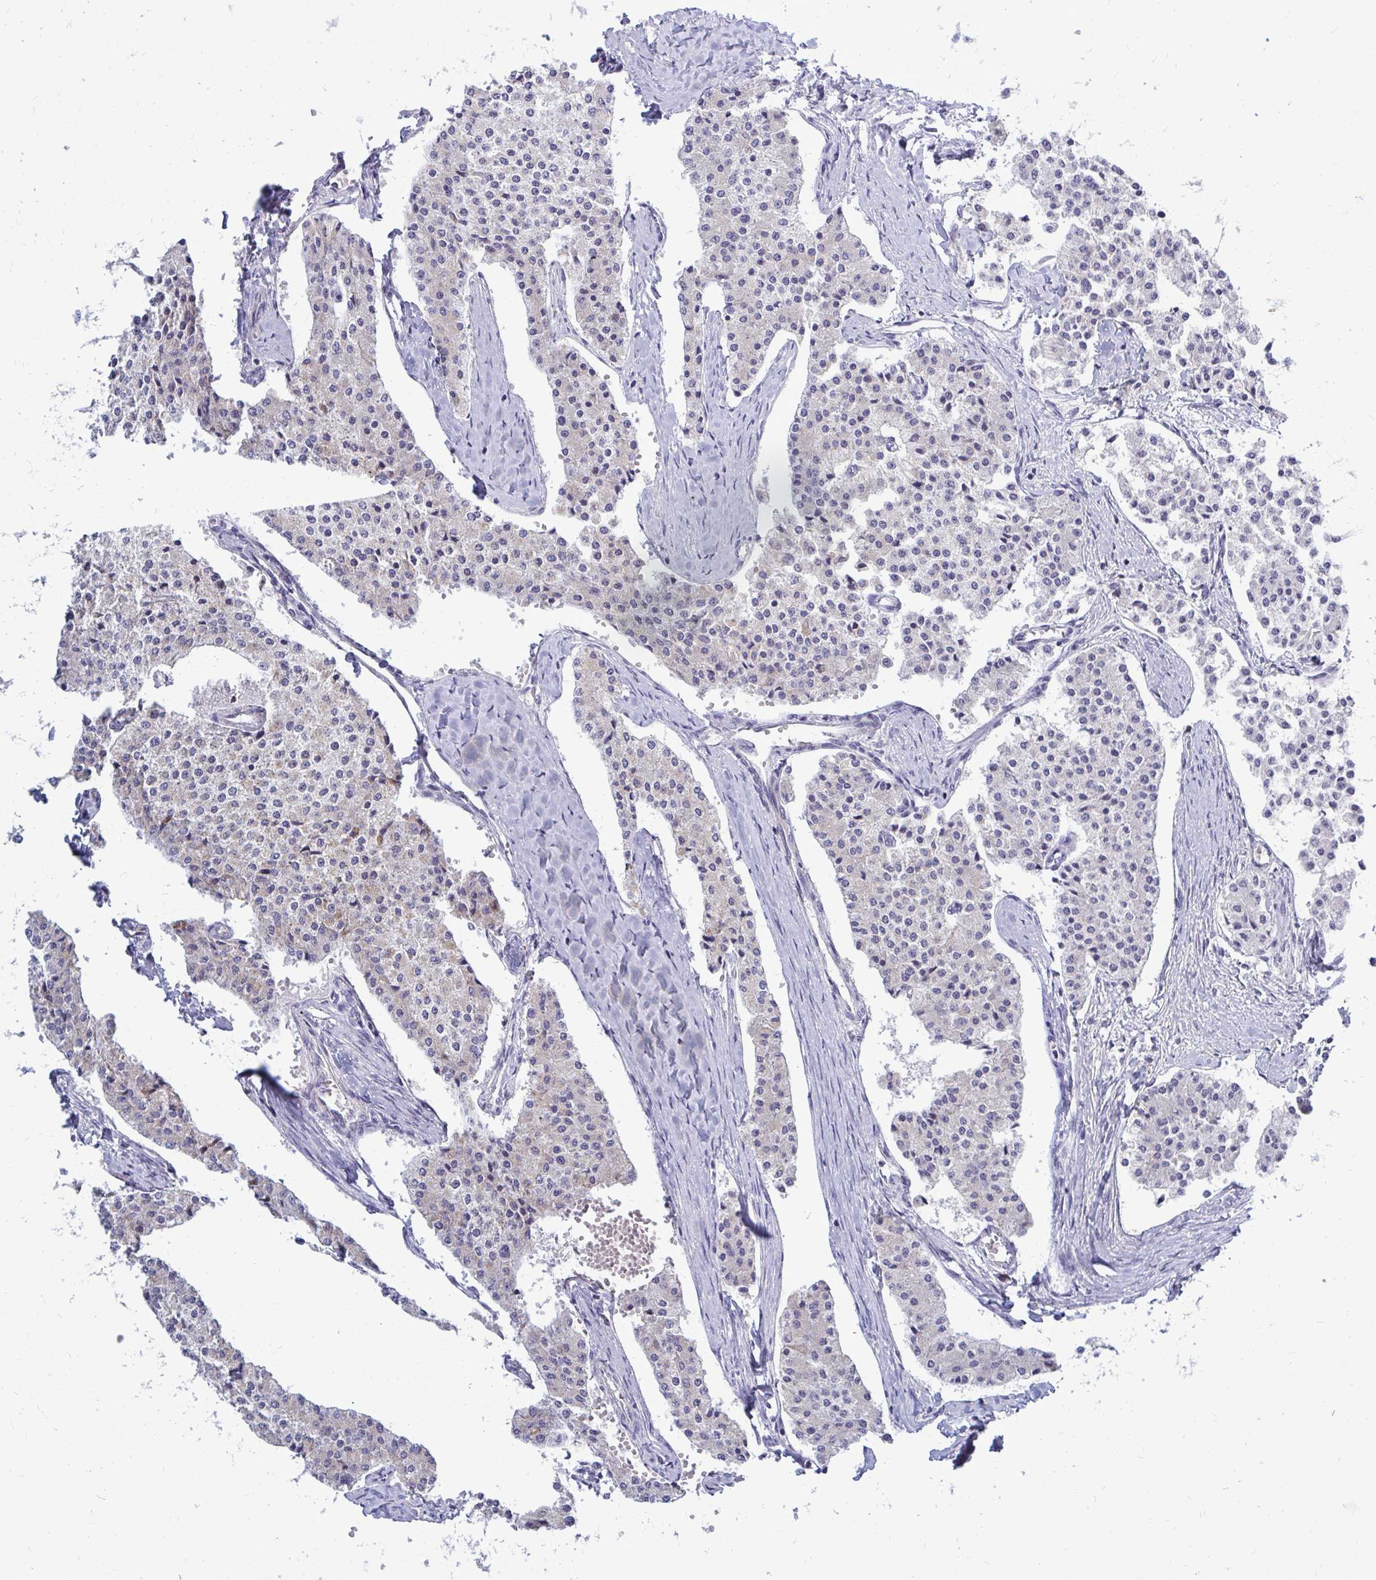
{"staining": {"intensity": "weak", "quantity": "<25%", "location": "cytoplasmic/membranous"}, "tissue": "carcinoid", "cell_type": "Tumor cells", "image_type": "cancer", "snomed": [{"axis": "morphology", "description": "Carcinoid, malignant, NOS"}, {"axis": "topography", "description": "Colon"}], "caption": "IHC photomicrograph of carcinoid stained for a protein (brown), which displays no expression in tumor cells.", "gene": "OR10R2", "patient": {"sex": "female", "age": 52}}